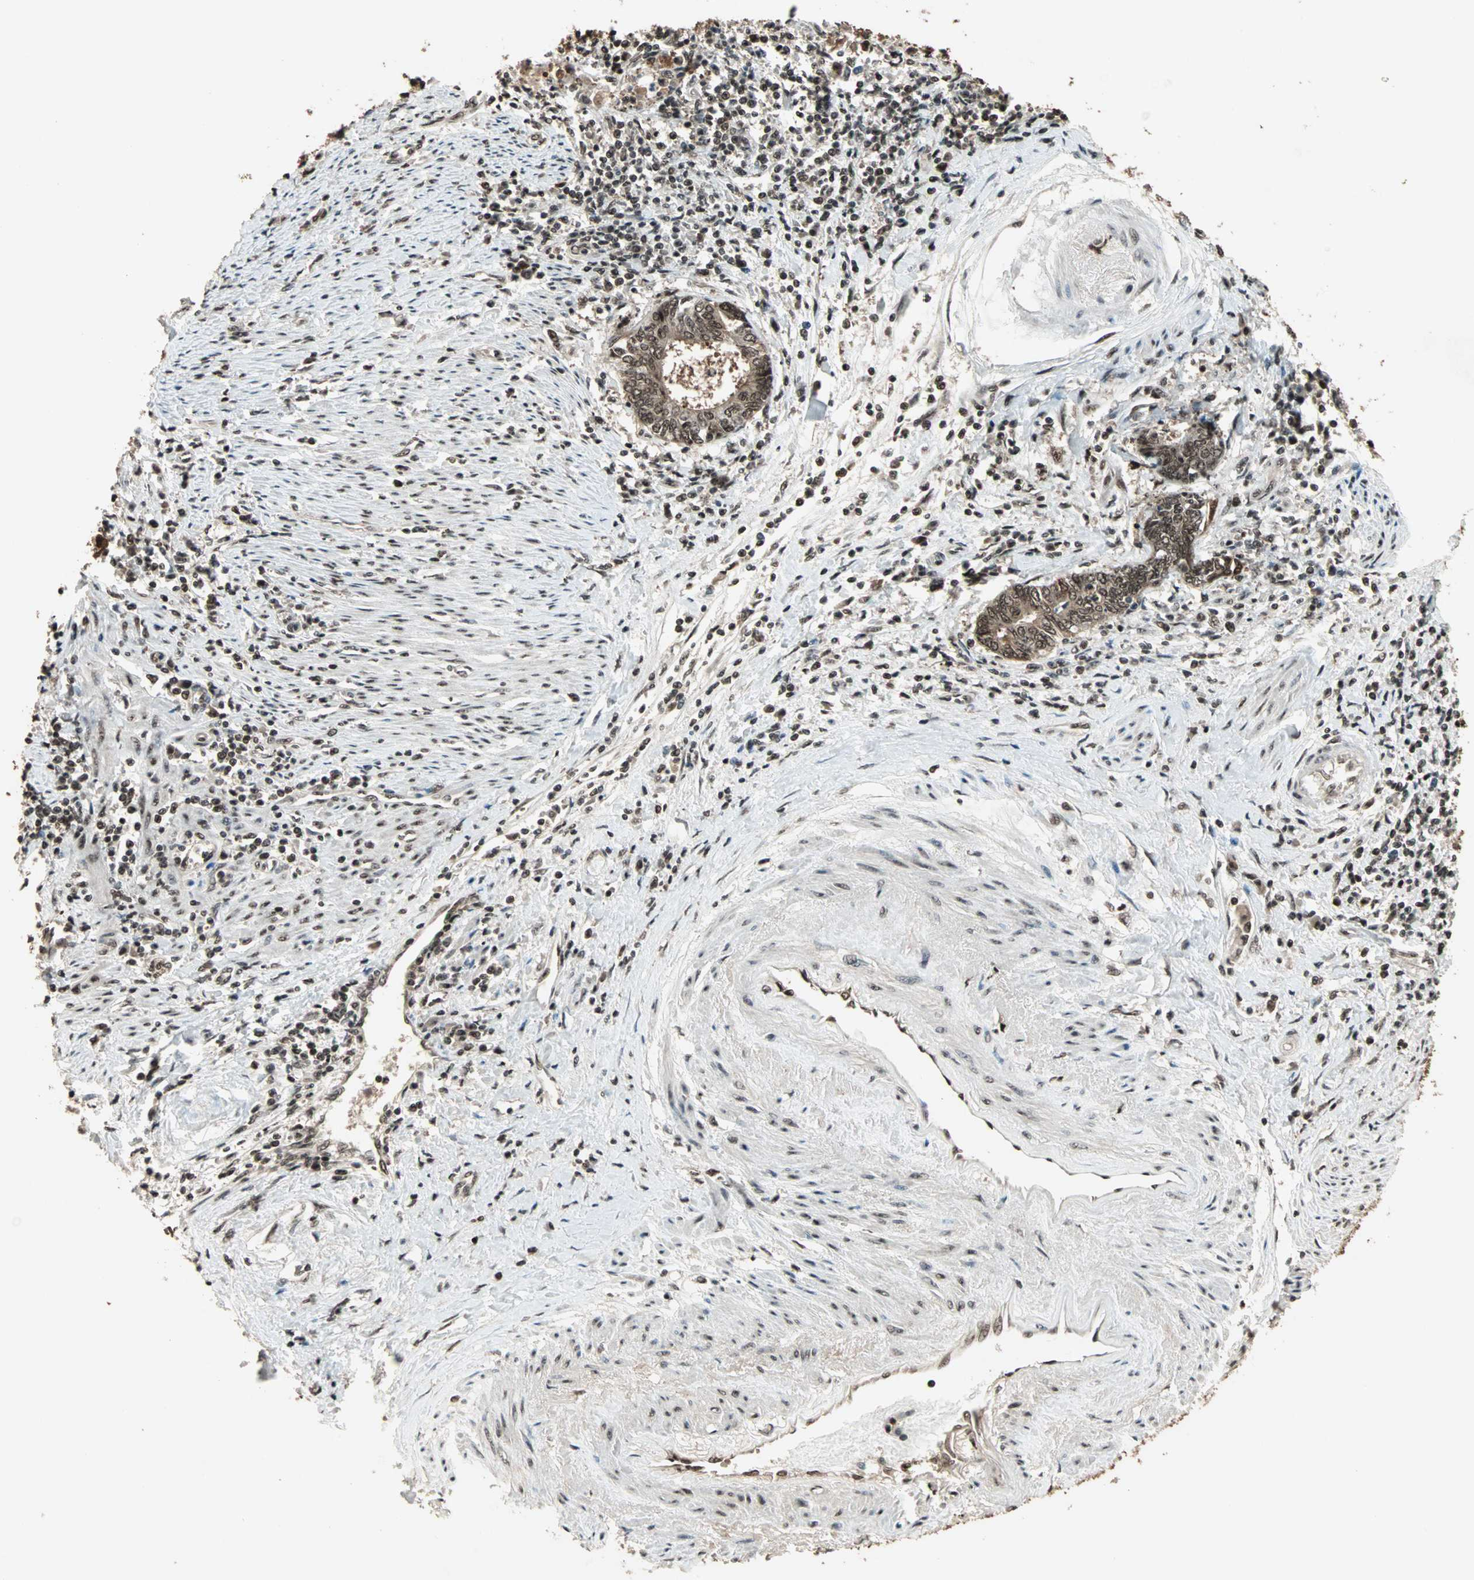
{"staining": {"intensity": "strong", "quantity": ">75%", "location": "cytoplasmic/membranous,nuclear"}, "tissue": "endometrial cancer", "cell_type": "Tumor cells", "image_type": "cancer", "snomed": [{"axis": "morphology", "description": "Adenocarcinoma, NOS"}, {"axis": "topography", "description": "Uterus"}, {"axis": "topography", "description": "Endometrium"}], "caption": "The micrograph reveals staining of endometrial adenocarcinoma, revealing strong cytoplasmic/membranous and nuclear protein staining (brown color) within tumor cells.", "gene": "ZNF44", "patient": {"sex": "female", "age": 70}}